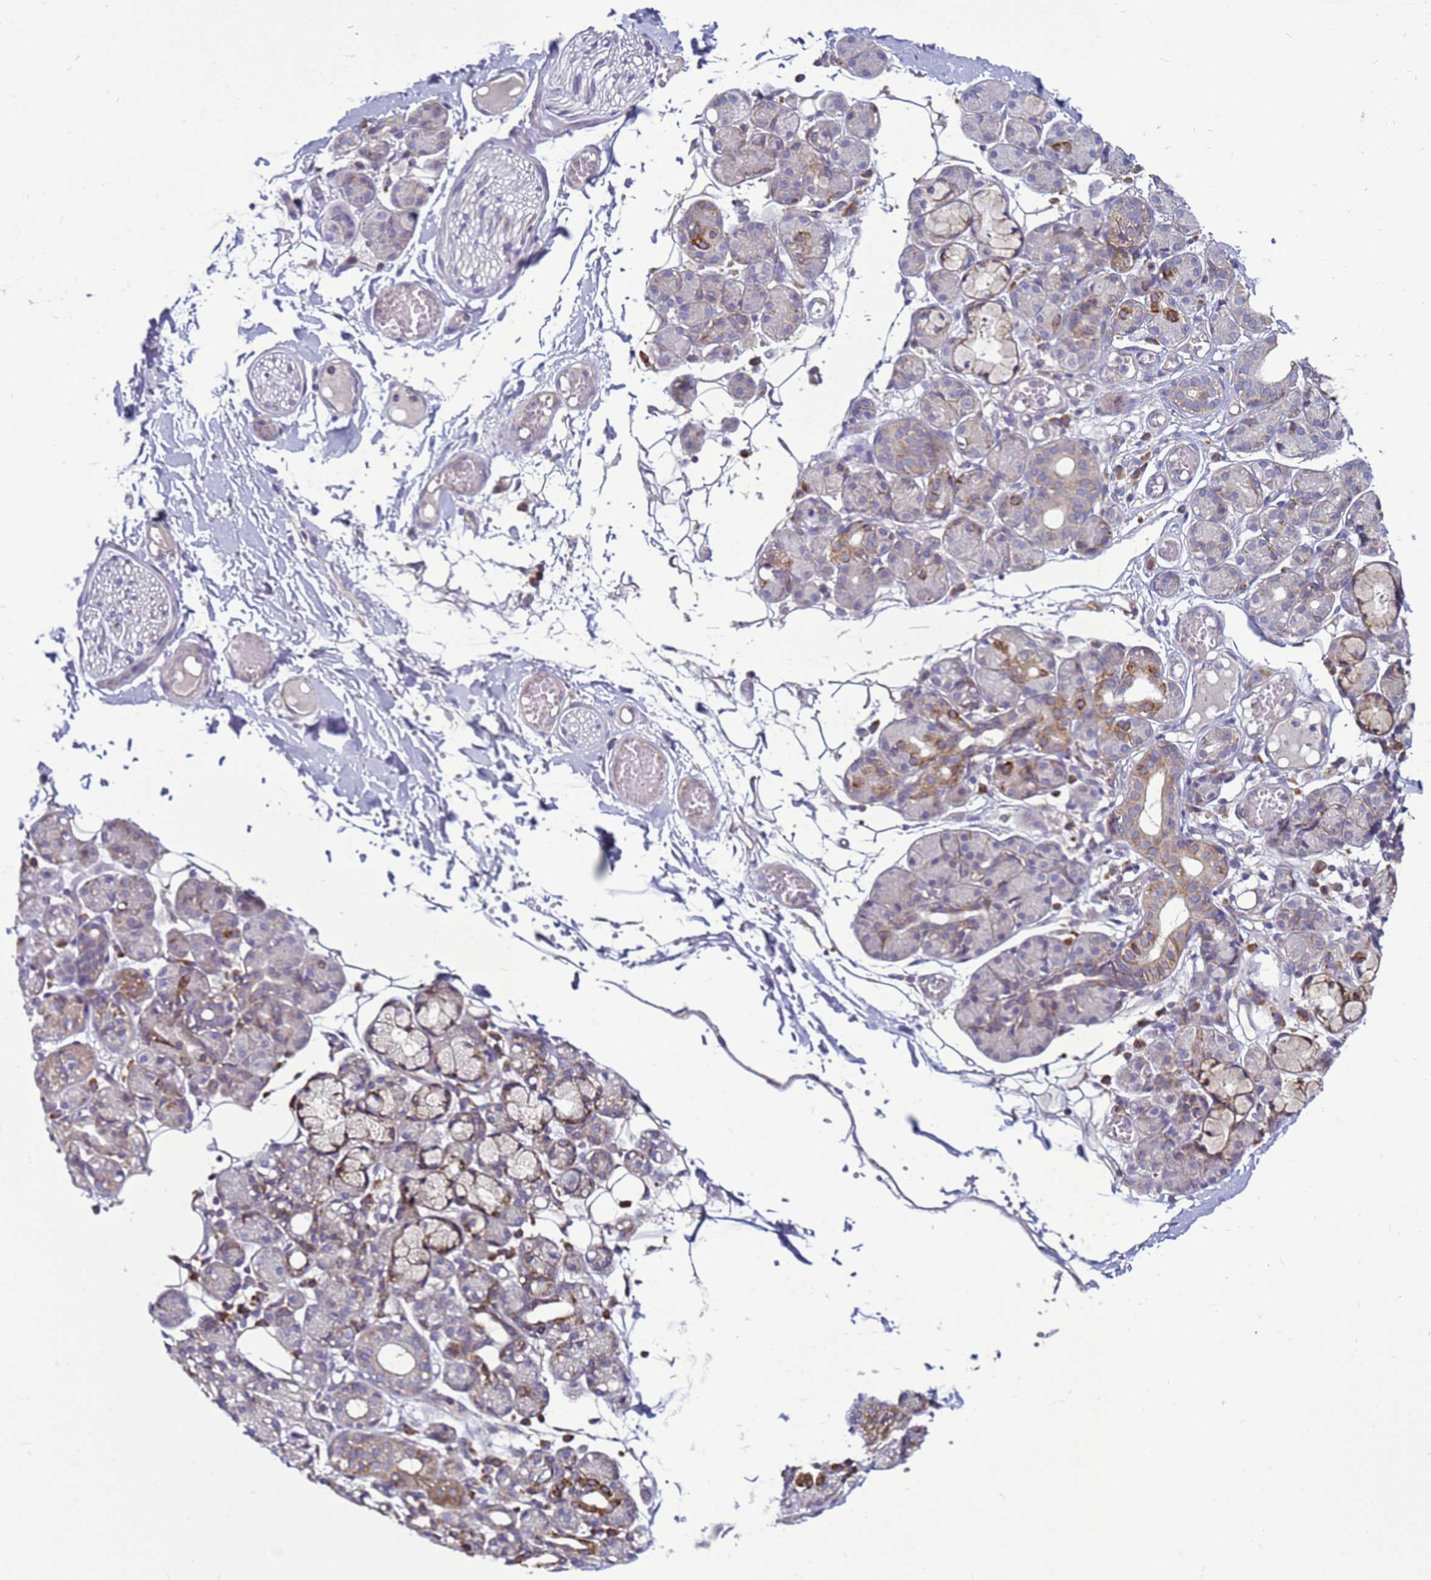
{"staining": {"intensity": "moderate", "quantity": "<25%", "location": "cytoplasmic/membranous"}, "tissue": "salivary gland", "cell_type": "Glandular cells", "image_type": "normal", "snomed": [{"axis": "morphology", "description": "Normal tissue, NOS"}, {"axis": "topography", "description": "Salivary gland"}], "caption": "Glandular cells reveal moderate cytoplasmic/membranous positivity in about <25% of cells in normal salivary gland. (Brightfield microscopy of DAB IHC at high magnification).", "gene": "MON1B", "patient": {"sex": "male", "age": 63}}